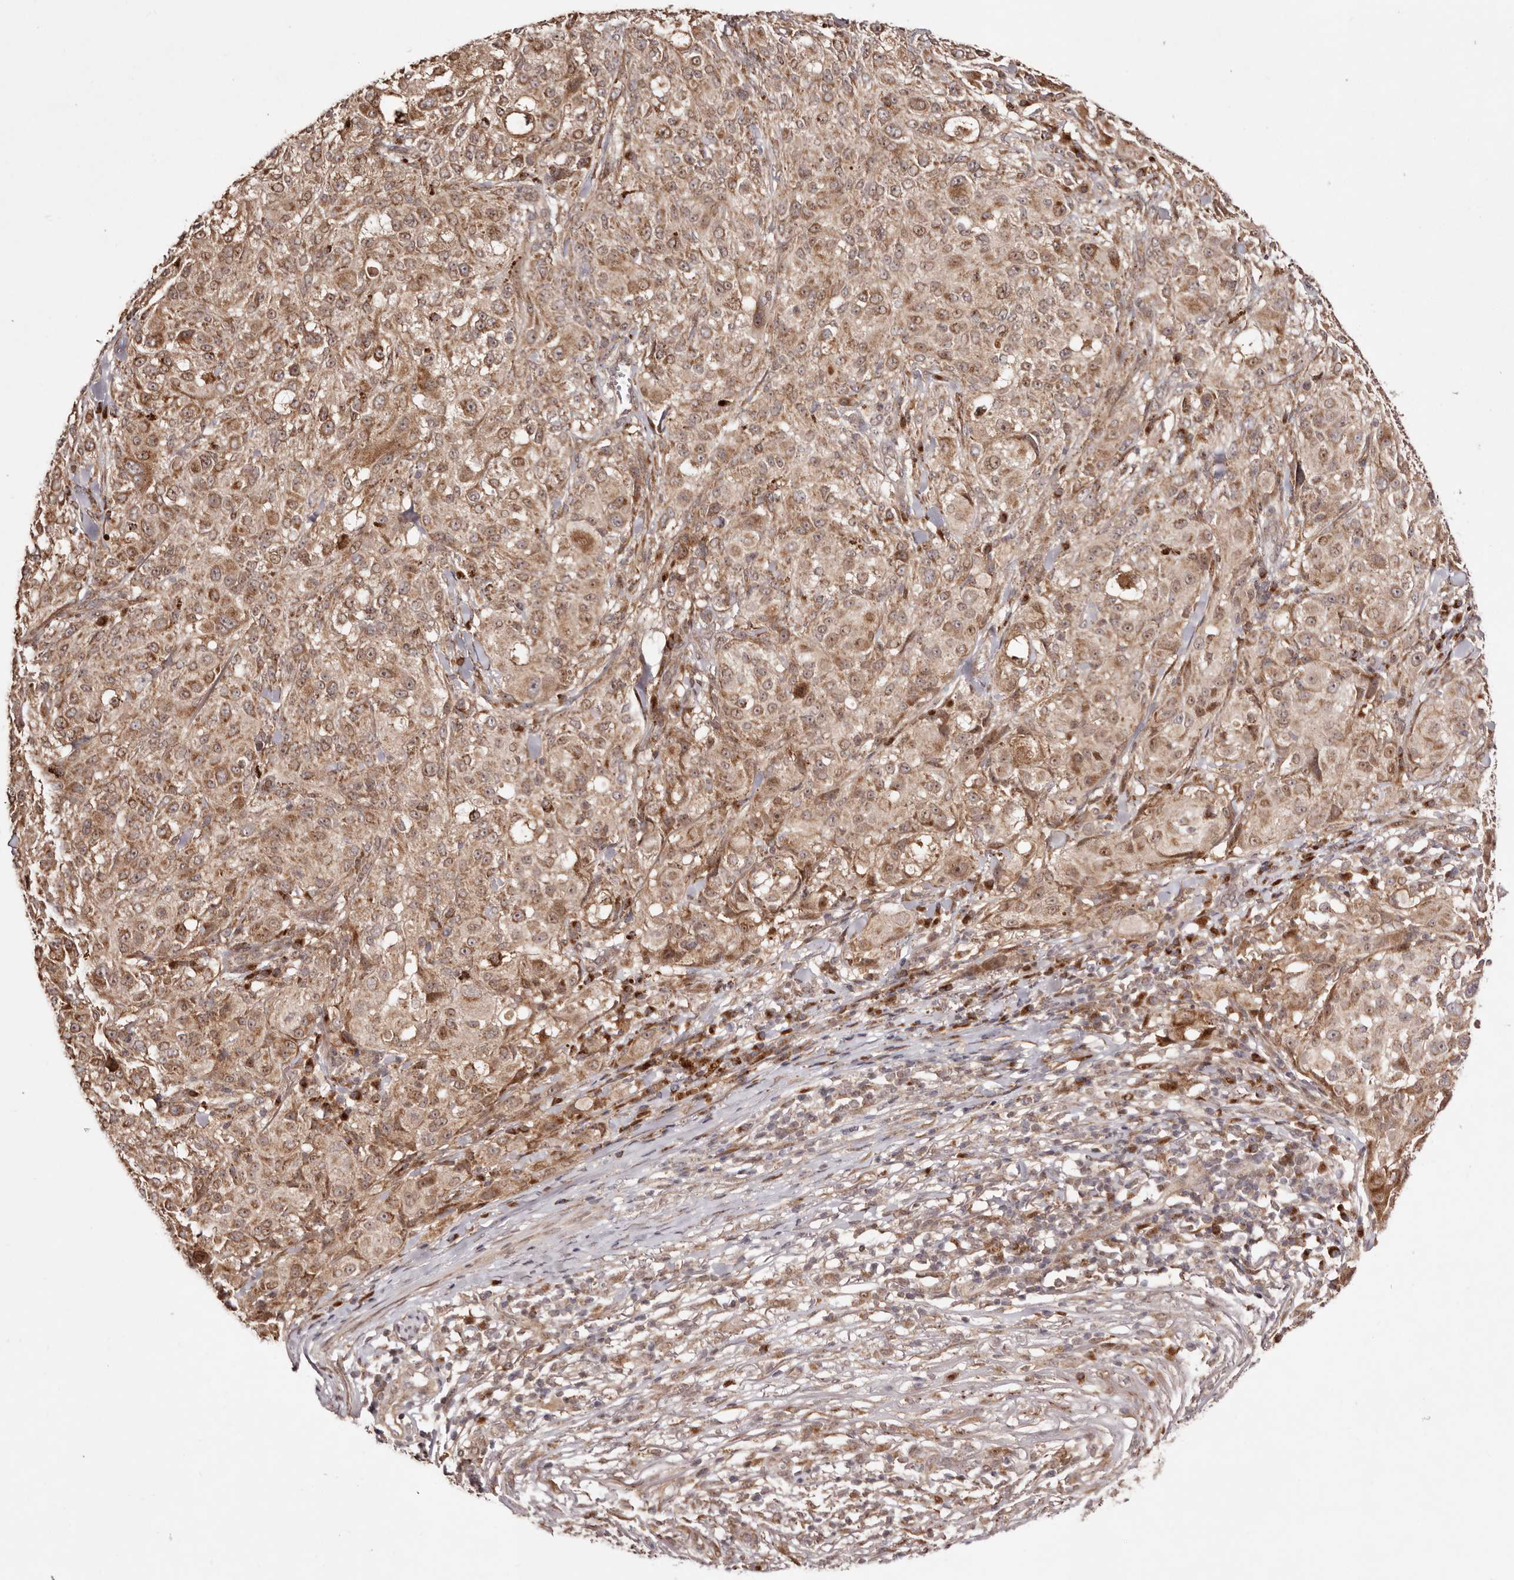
{"staining": {"intensity": "moderate", "quantity": ">75%", "location": "cytoplasmic/membranous"}, "tissue": "melanoma", "cell_type": "Tumor cells", "image_type": "cancer", "snomed": [{"axis": "morphology", "description": "Necrosis, NOS"}, {"axis": "morphology", "description": "Malignant melanoma, NOS"}, {"axis": "topography", "description": "Skin"}], "caption": "Immunohistochemistry staining of melanoma, which shows medium levels of moderate cytoplasmic/membranous expression in approximately >75% of tumor cells indicating moderate cytoplasmic/membranous protein expression. The staining was performed using DAB (brown) for protein detection and nuclei were counterstained in hematoxylin (blue).", "gene": "EGR3", "patient": {"sex": "female", "age": 87}}